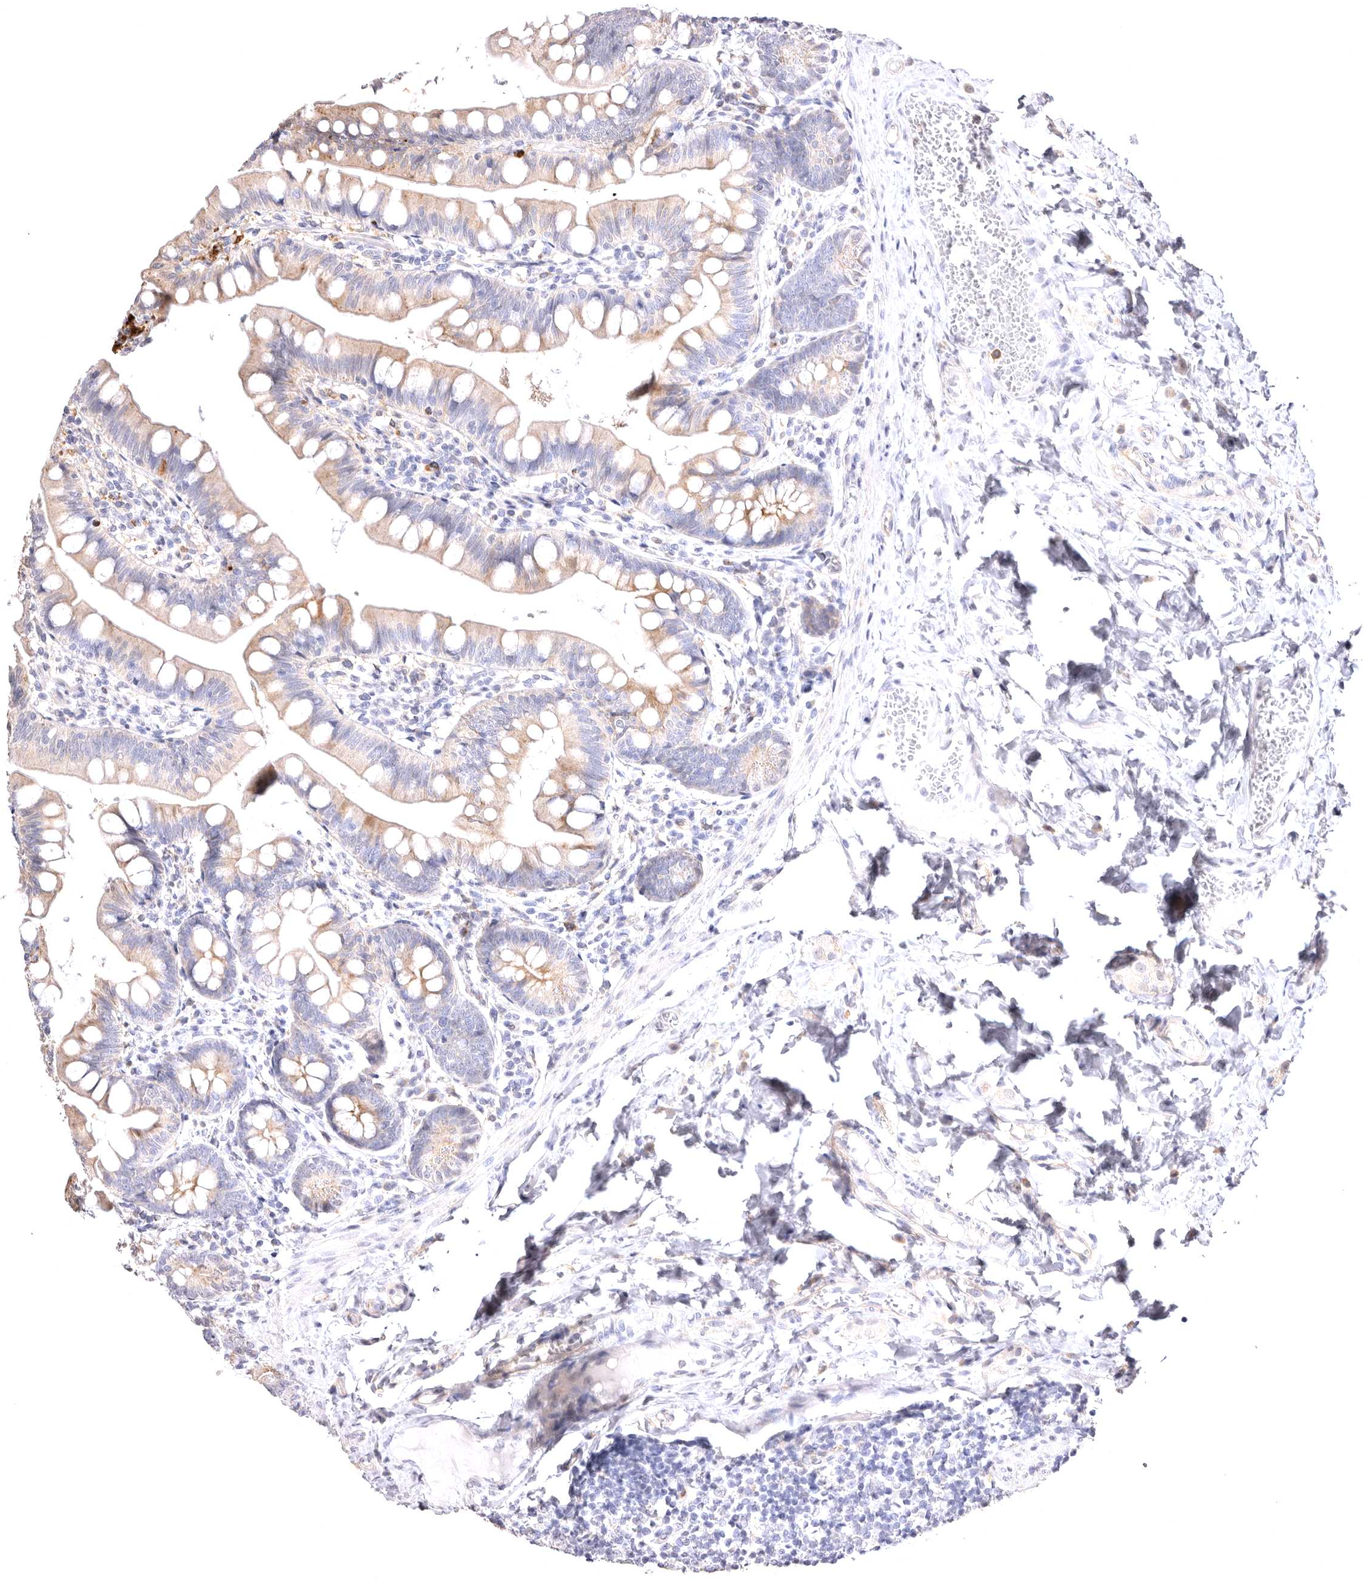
{"staining": {"intensity": "moderate", "quantity": "25%-75%", "location": "cytoplasmic/membranous"}, "tissue": "small intestine", "cell_type": "Glandular cells", "image_type": "normal", "snomed": [{"axis": "morphology", "description": "Normal tissue, NOS"}, {"axis": "topography", "description": "Small intestine"}], "caption": "This micrograph shows immunohistochemistry (IHC) staining of unremarkable small intestine, with medium moderate cytoplasmic/membranous expression in approximately 25%-75% of glandular cells.", "gene": "VPS45", "patient": {"sex": "male", "age": 7}}